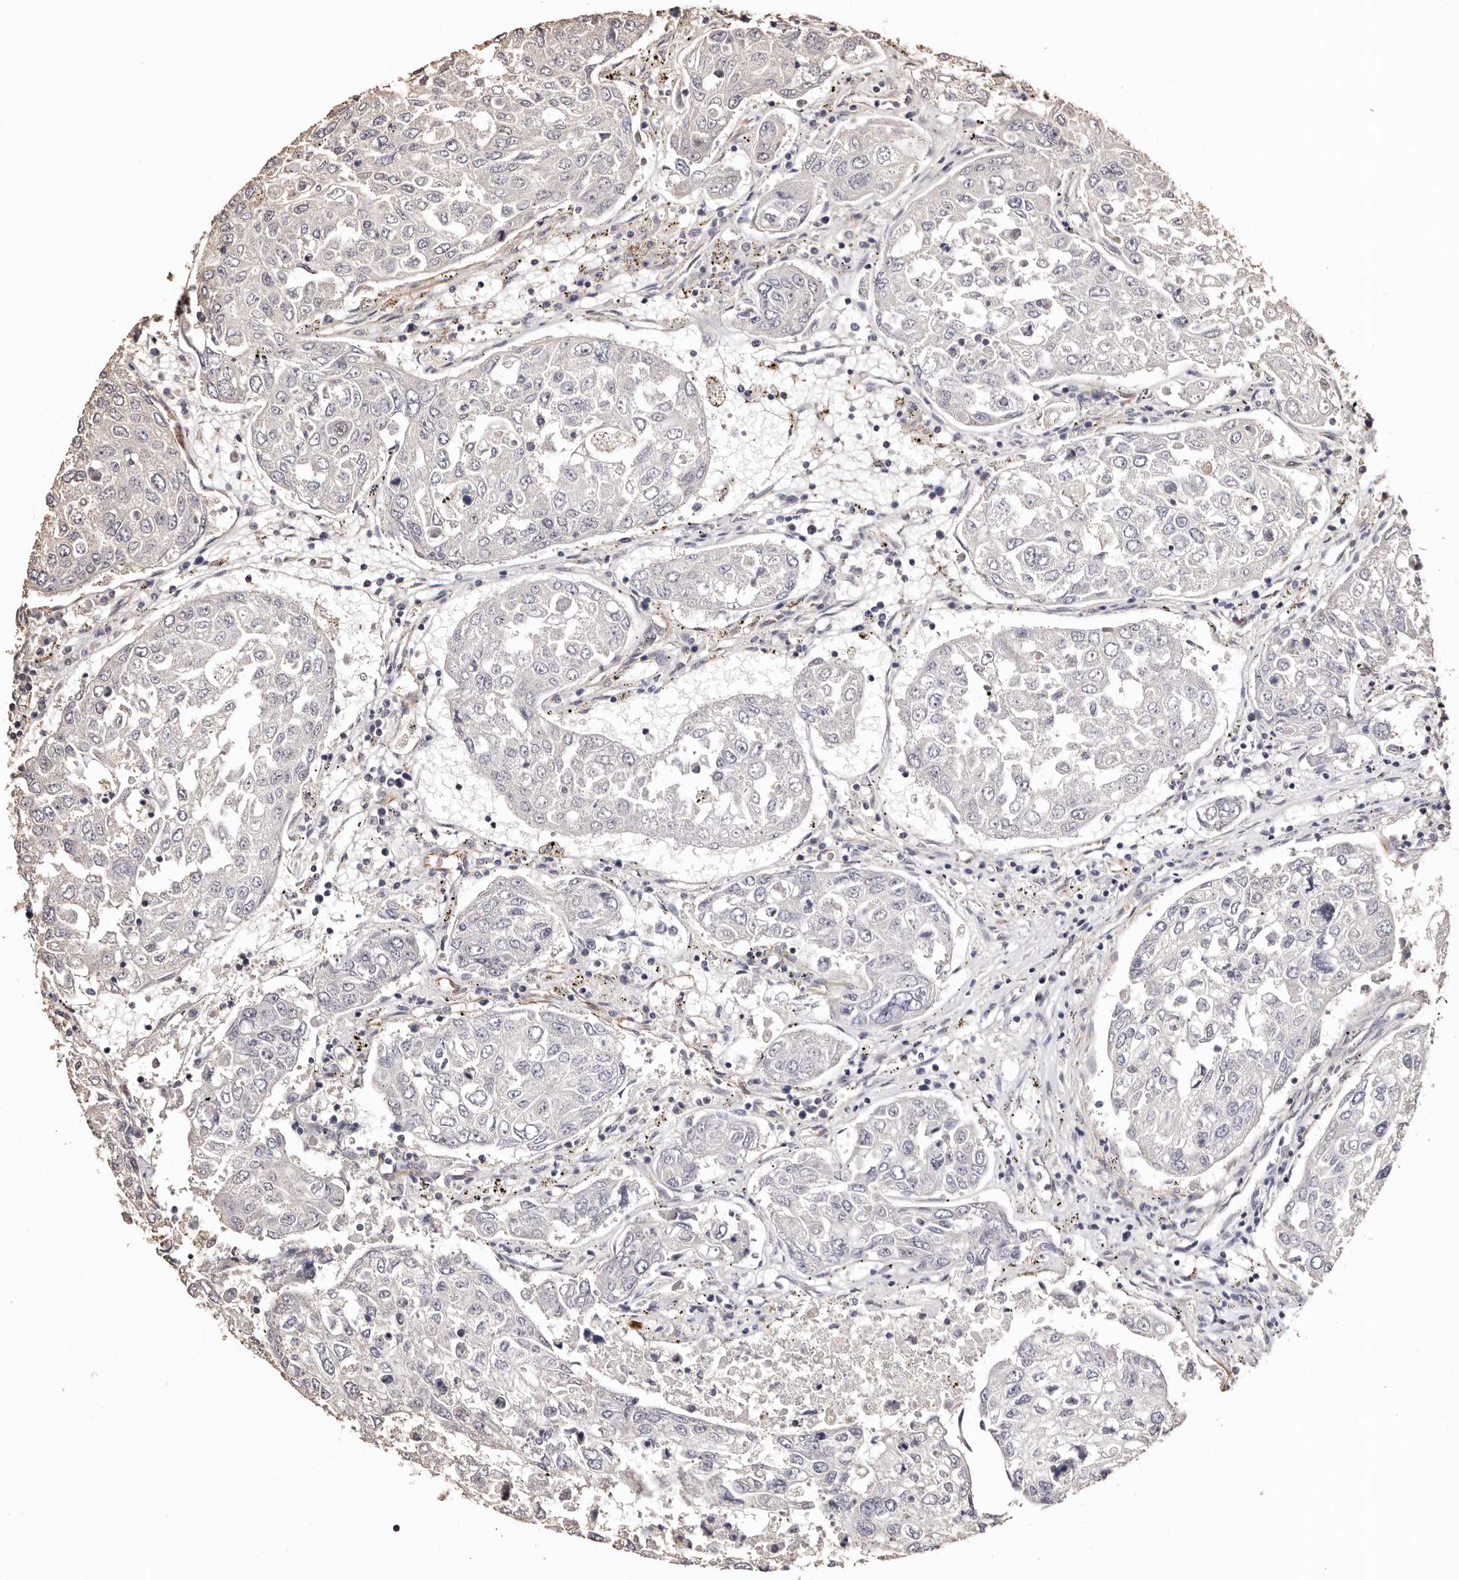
{"staining": {"intensity": "negative", "quantity": "none", "location": "none"}, "tissue": "urothelial cancer", "cell_type": "Tumor cells", "image_type": "cancer", "snomed": [{"axis": "morphology", "description": "Urothelial carcinoma, High grade"}, {"axis": "topography", "description": "Lymph node"}, {"axis": "topography", "description": "Urinary bladder"}], "caption": "DAB (3,3'-diaminobenzidine) immunohistochemical staining of human urothelial cancer shows no significant expression in tumor cells.", "gene": "ZNF557", "patient": {"sex": "male", "age": 51}}